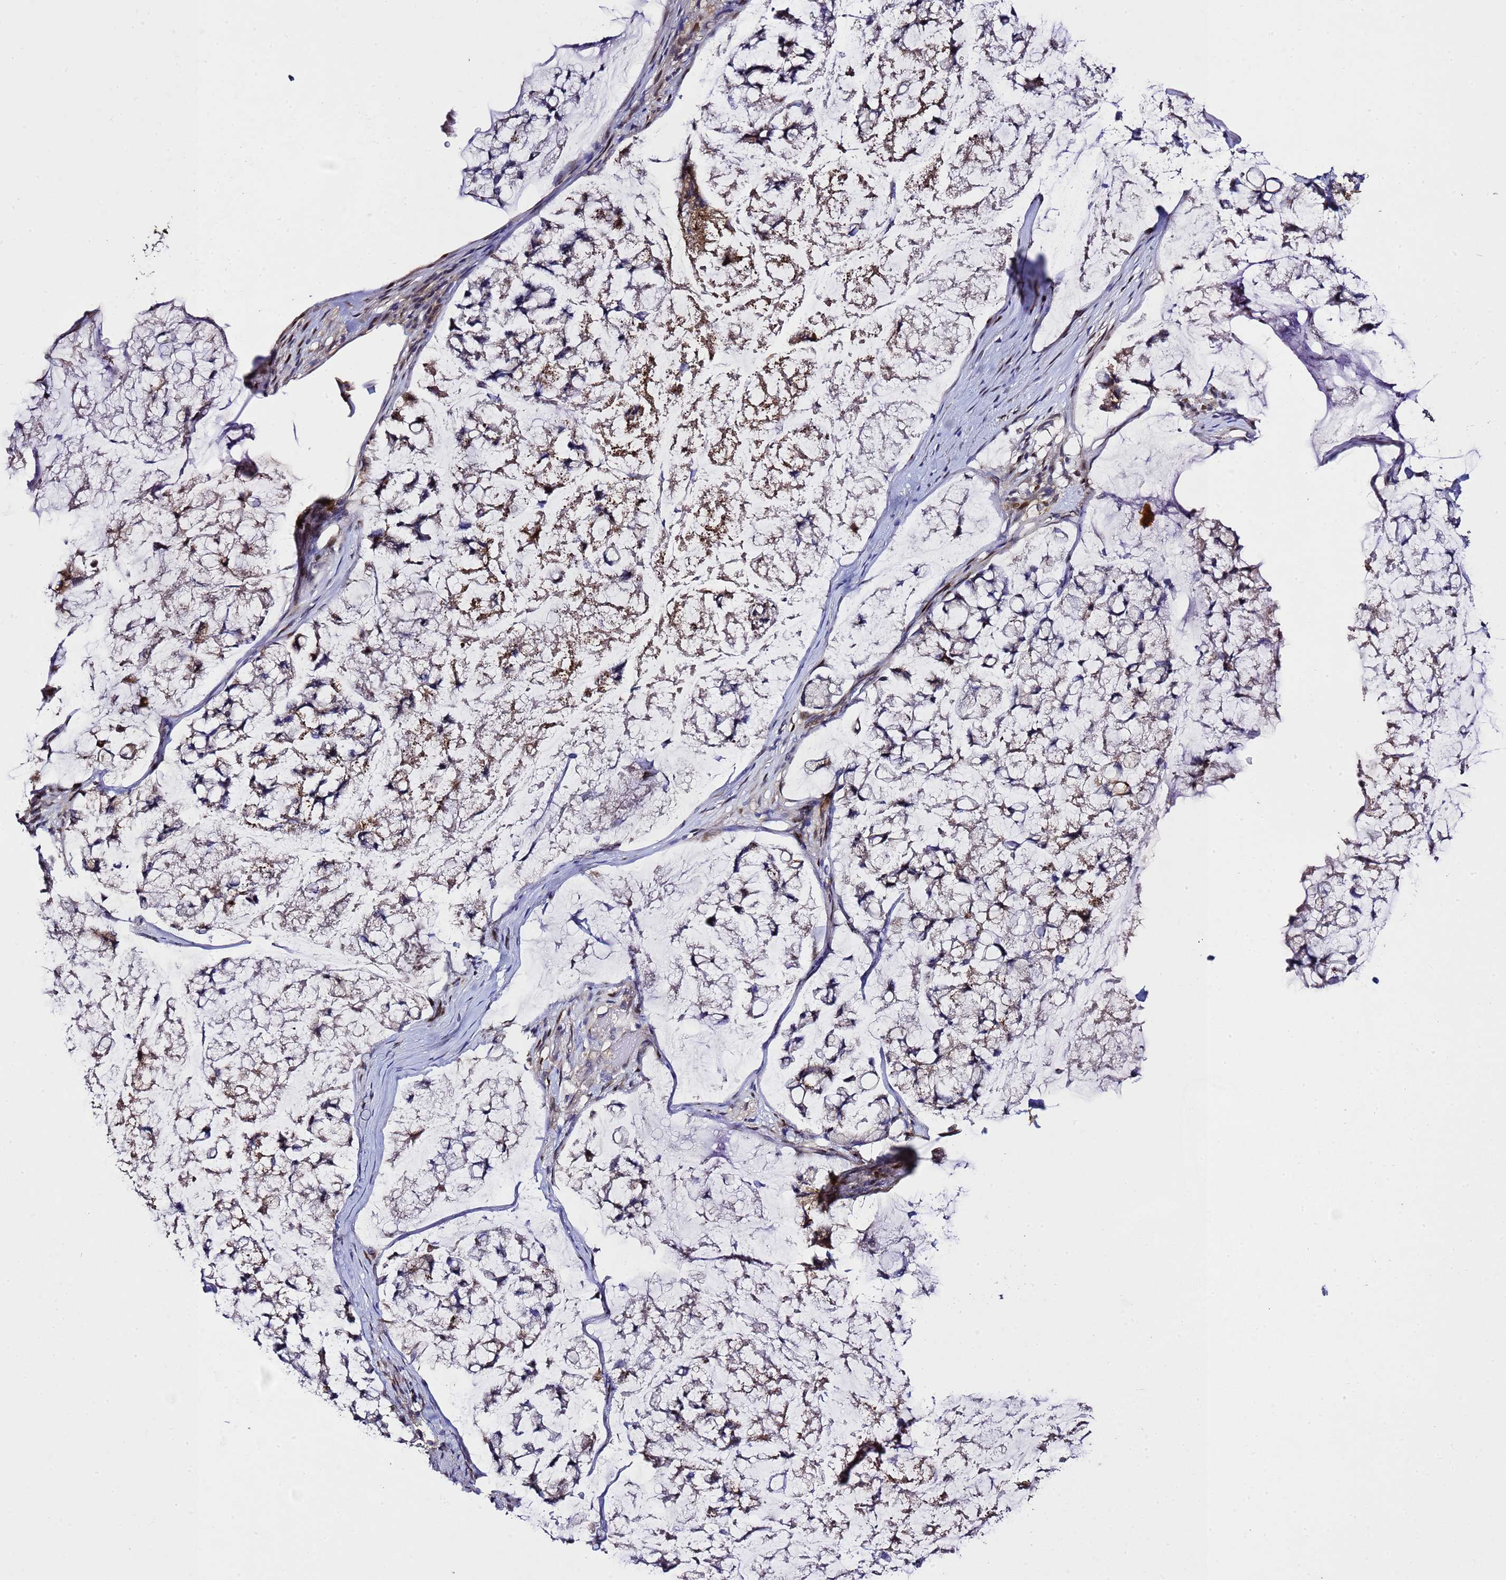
{"staining": {"intensity": "moderate", "quantity": ">75%", "location": "cytoplasmic/membranous"}, "tissue": "stomach cancer", "cell_type": "Tumor cells", "image_type": "cancer", "snomed": [{"axis": "morphology", "description": "Adenocarcinoma, NOS"}, {"axis": "topography", "description": "Stomach, lower"}], "caption": "This photomicrograph displays stomach adenocarcinoma stained with immunohistochemistry (IHC) to label a protein in brown. The cytoplasmic/membranous of tumor cells show moderate positivity for the protein. Nuclei are counter-stained blue.", "gene": "ALG3", "patient": {"sex": "male", "age": 67}}